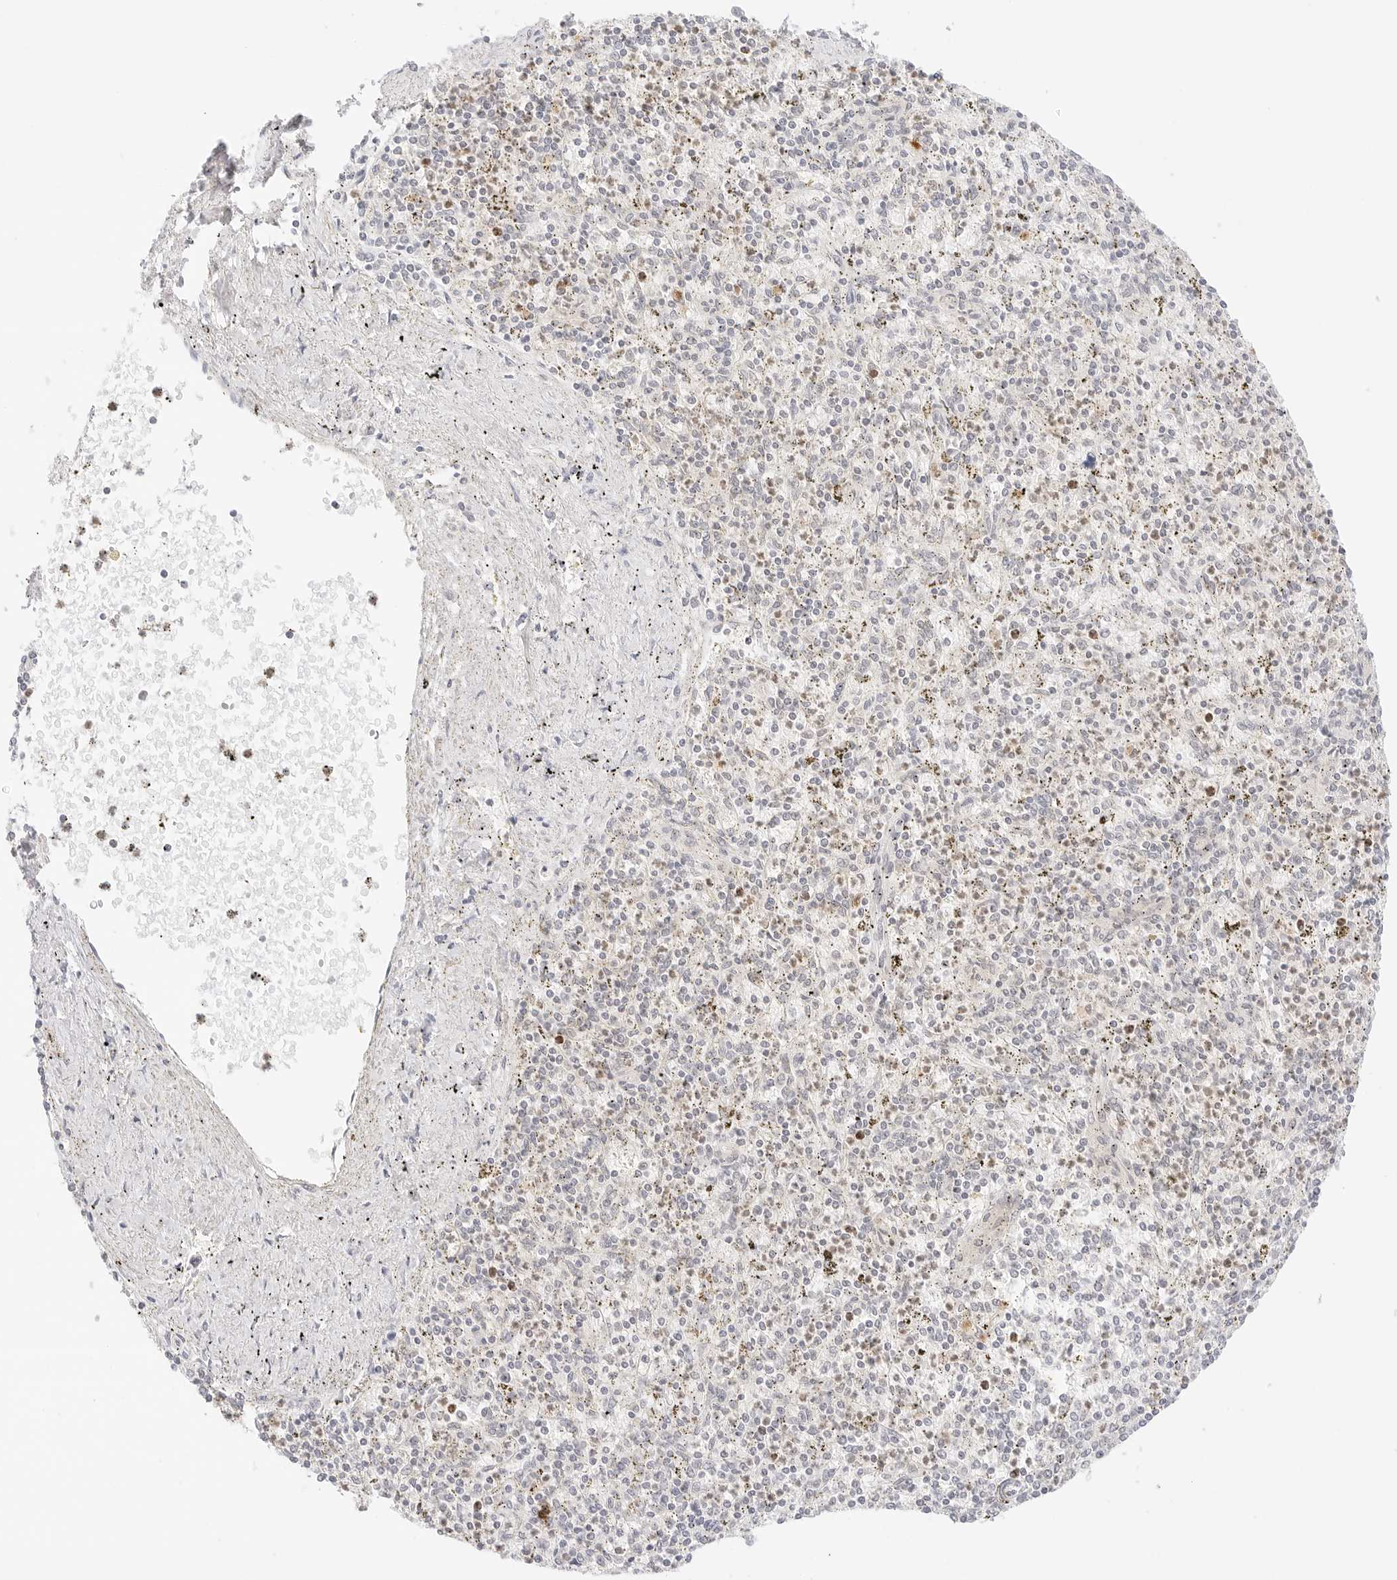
{"staining": {"intensity": "negative", "quantity": "none", "location": "none"}, "tissue": "spleen", "cell_type": "Cells in red pulp", "image_type": "normal", "snomed": [{"axis": "morphology", "description": "Normal tissue, NOS"}, {"axis": "topography", "description": "Spleen"}], "caption": "An immunohistochemistry (IHC) image of benign spleen is shown. There is no staining in cells in red pulp of spleen.", "gene": "GNAS", "patient": {"sex": "male", "age": 72}}